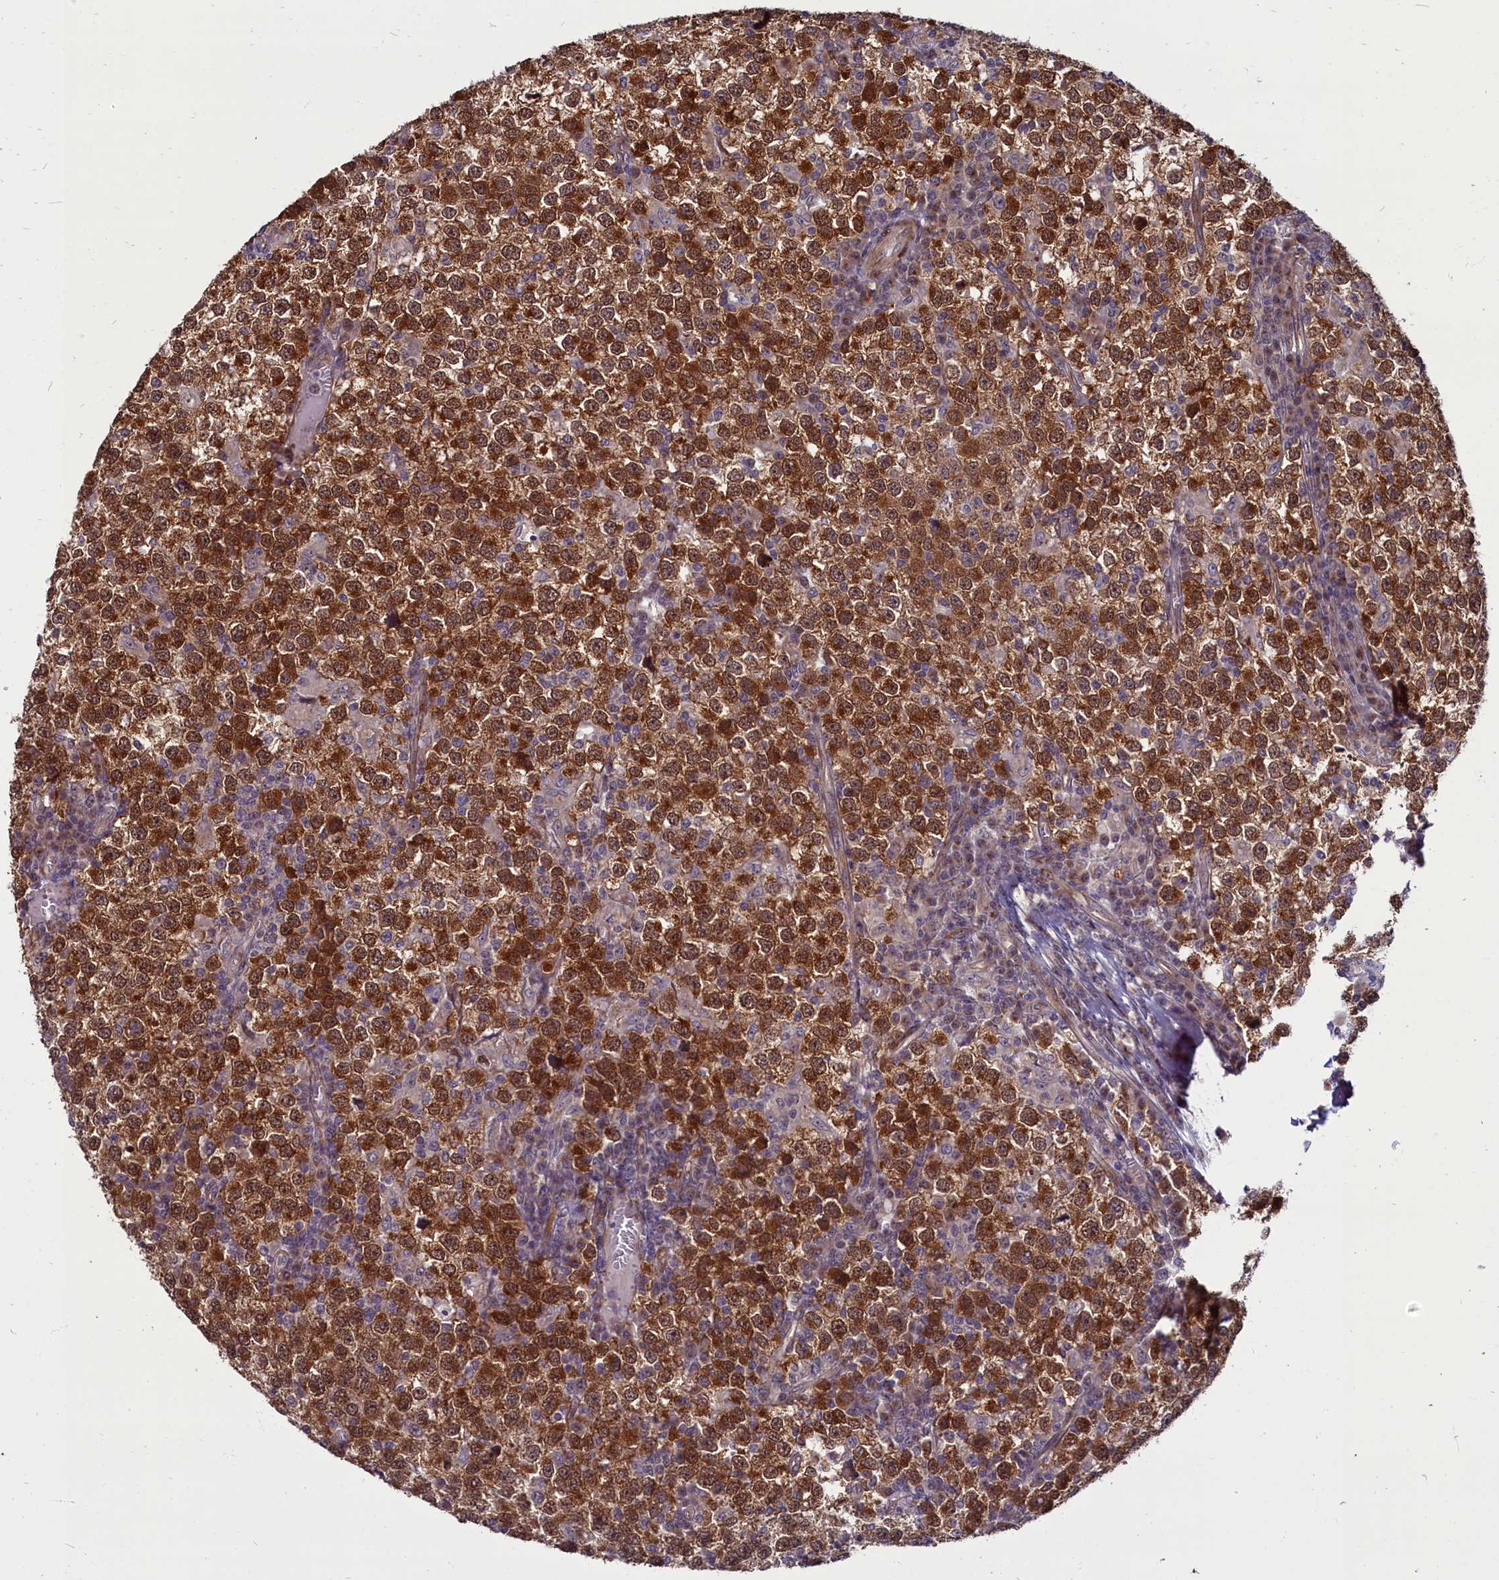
{"staining": {"intensity": "strong", "quantity": ">75%", "location": "cytoplasmic/membranous,nuclear"}, "tissue": "testis cancer", "cell_type": "Tumor cells", "image_type": "cancer", "snomed": [{"axis": "morphology", "description": "Seminoma, NOS"}, {"axis": "topography", "description": "Testis"}], "caption": "Immunohistochemical staining of seminoma (testis) shows high levels of strong cytoplasmic/membranous and nuclear staining in approximately >75% of tumor cells.", "gene": "MYCBP", "patient": {"sex": "male", "age": 65}}